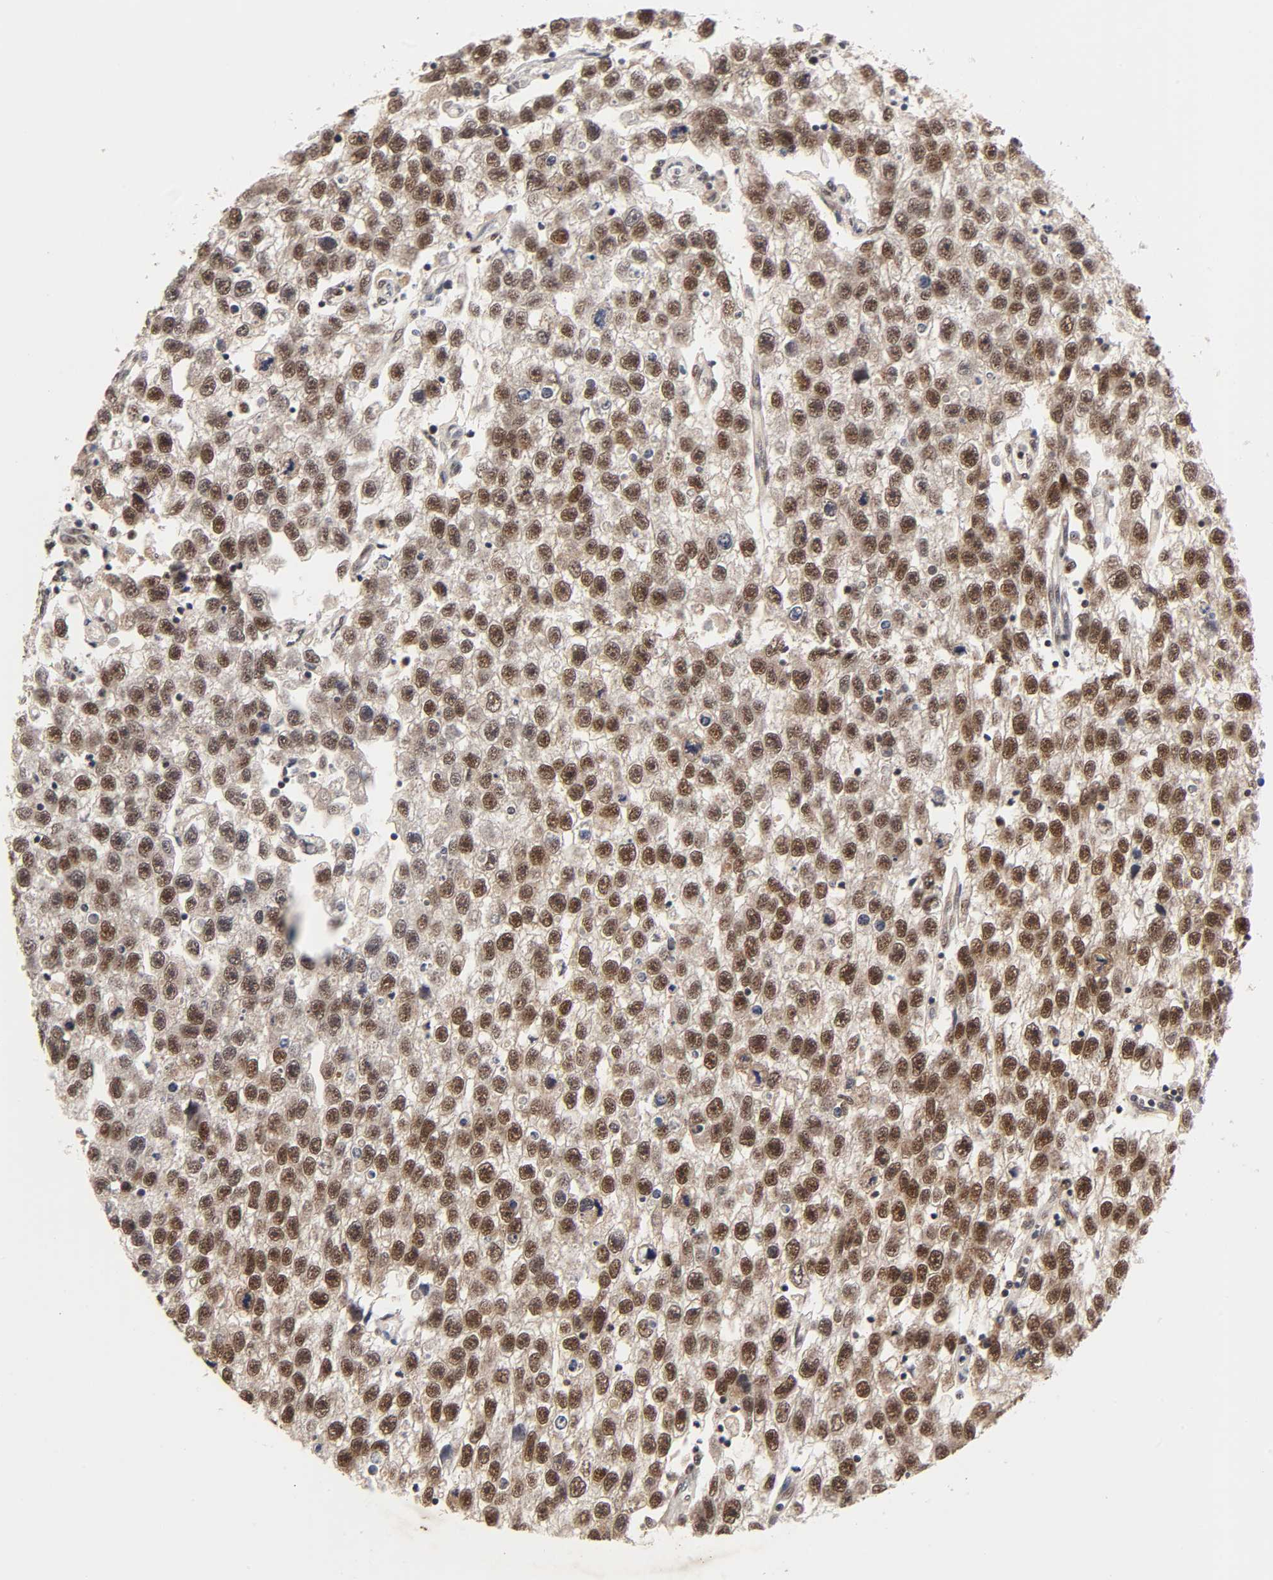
{"staining": {"intensity": "strong", "quantity": ">75%", "location": "cytoplasmic/membranous,nuclear"}, "tissue": "testis cancer", "cell_type": "Tumor cells", "image_type": "cancer", "snomed": [{"axis": "morphology", "description": "Seminoma, NOS"}, {"axis": "topography", "description": "Testis"}], "caption": "Strong cytoplasmic/membranous and nuclear staining is identified in about >75% of tumor cells in seminoma (testis).", "gene": "EP300", "patient": {"sex": "male", "age": 33}}